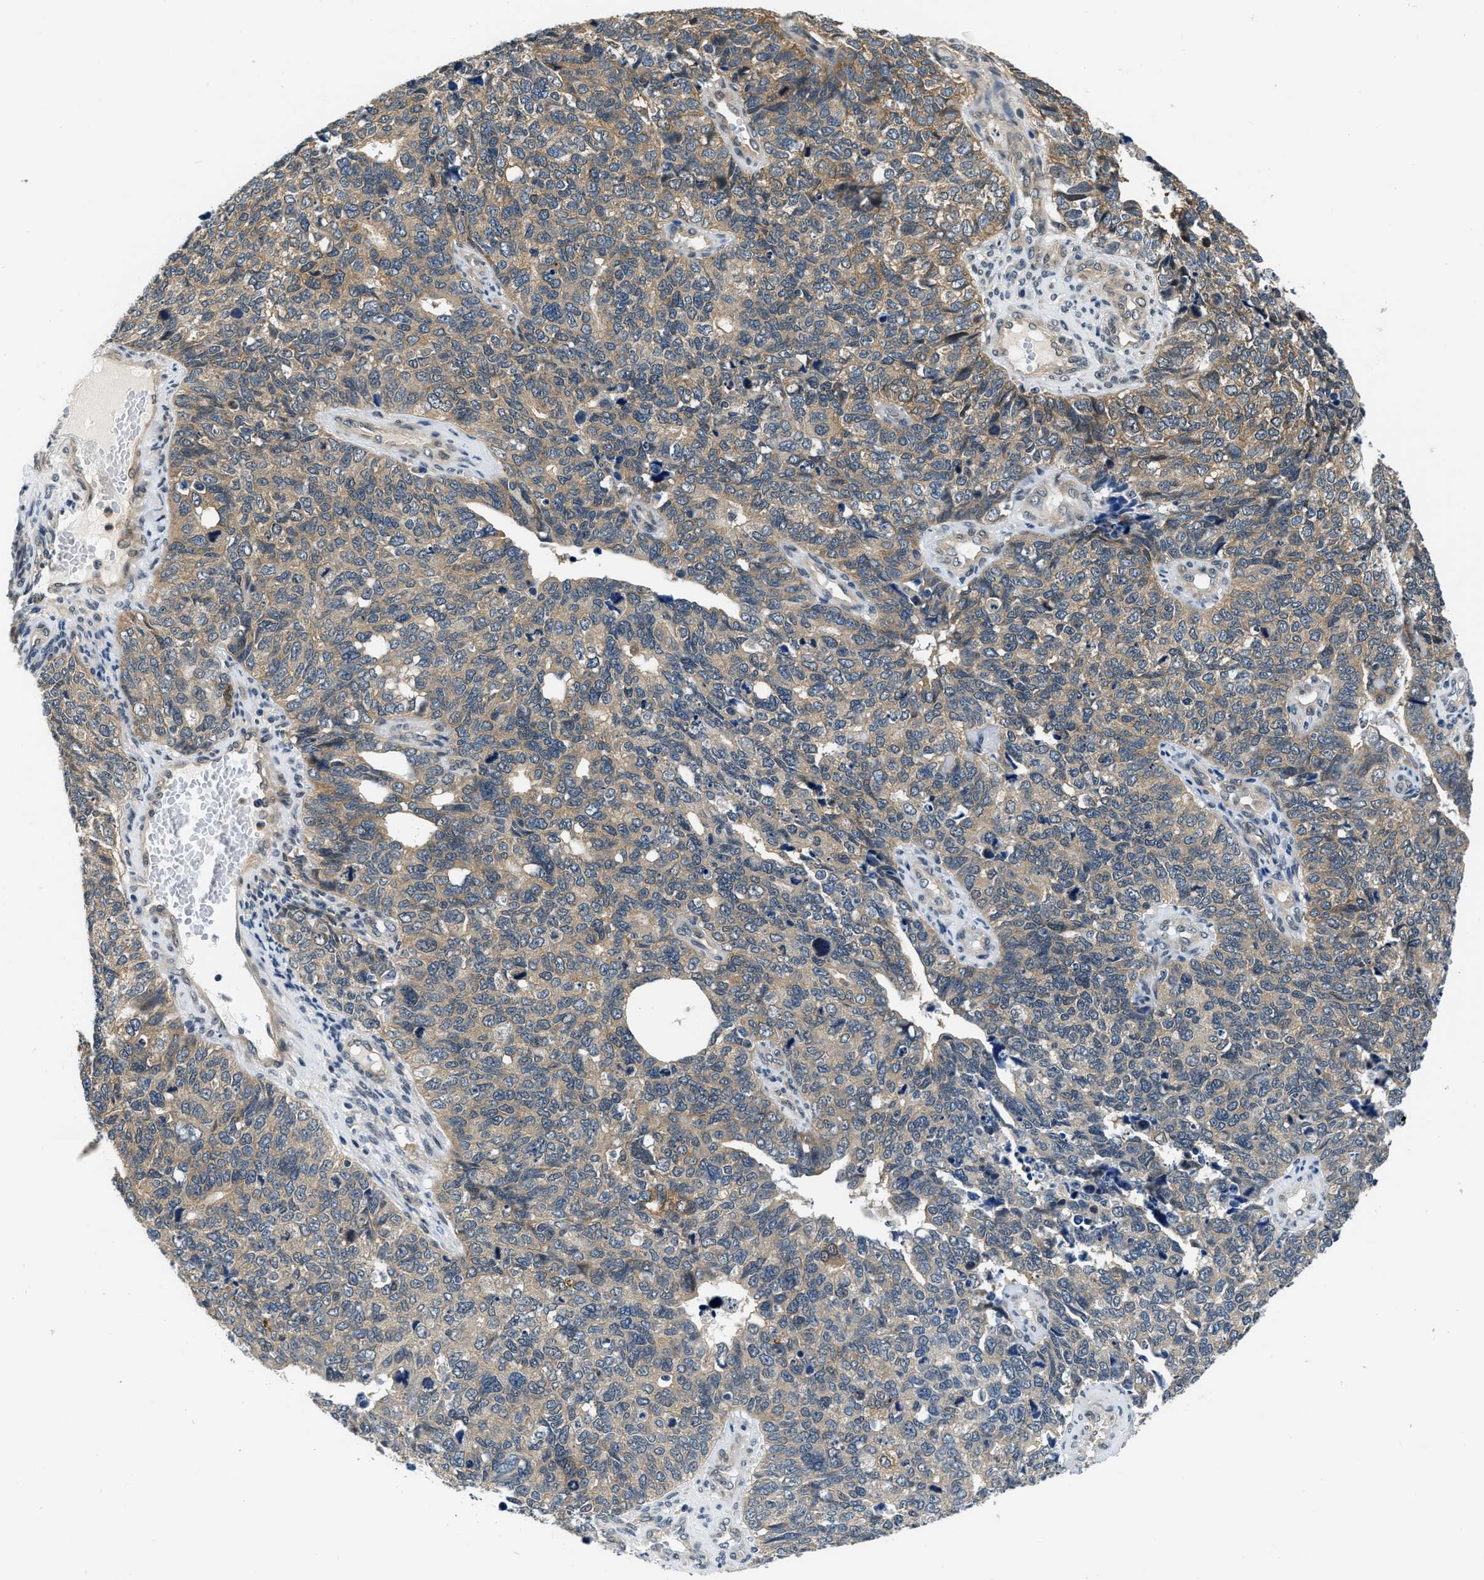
{"staining": {"intensity": "weak", "quantity": ">75%", "location": "cytoplasmic/membranous"}, "tissue": "cervical cancer", "cell_type": "Tumor cells", "image_type": "cancer", "snomed": [{"axis": "morphology", "description": "Squamous cell carcinoma, NOS"}, {"axis": "topography", "description": "Cervix"}], "caption": "Immunohistochemistry (IHC) of squamous cell carcinoma (cervical) reveals low levels of weak cytoplasmic/membranous positivity in about >75% of tumor cells.", "gene": "SMAD4", "patient": {"sex": "female", "age": 63}}